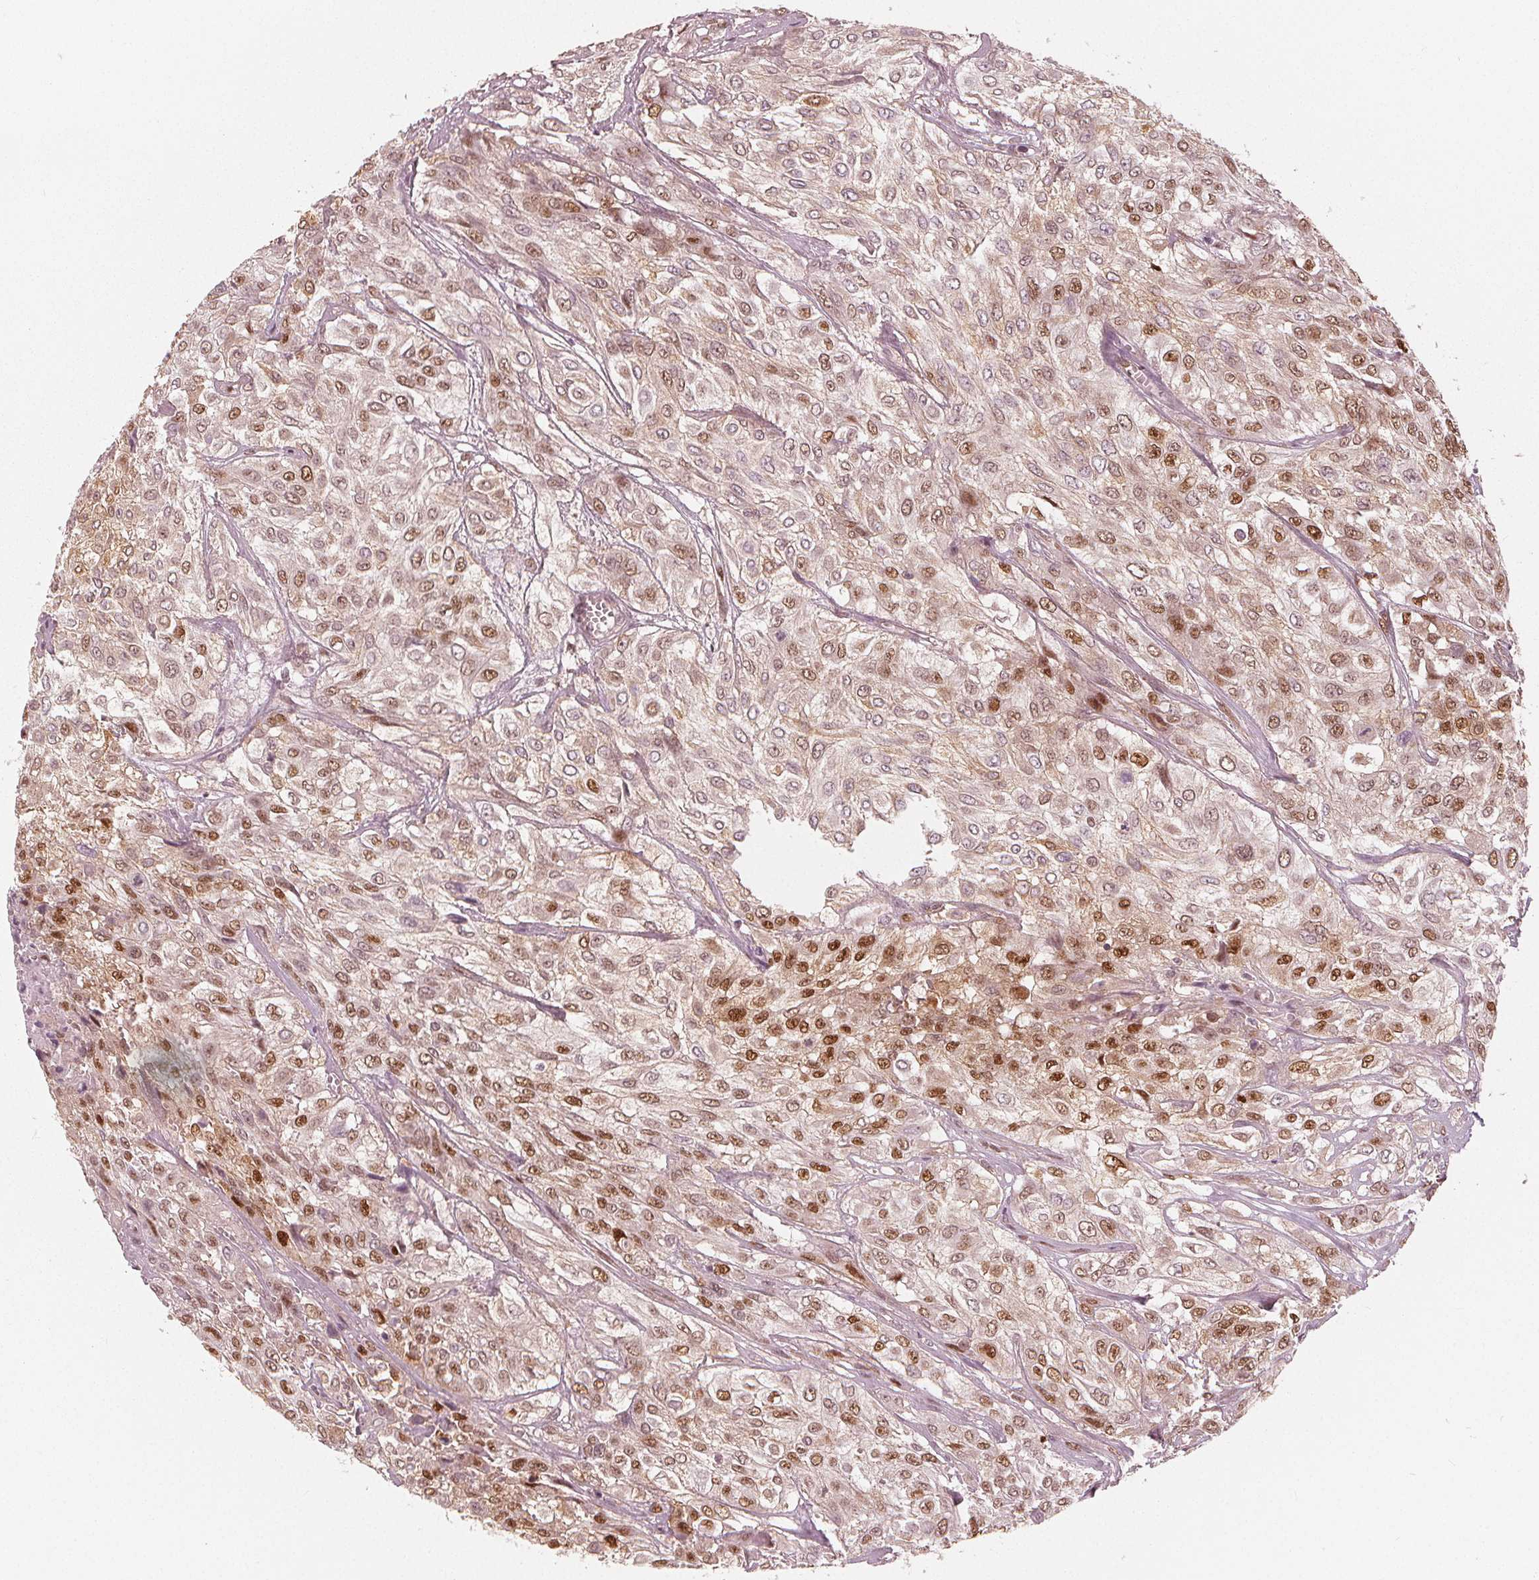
{"staining": {"intensity": "moderate", "quantity": "25%-75%", "location": "nuclear"}, "tissue": "urothelial cancer", "cell_type": "Tumor cells", "image_type": "cancer", "snomed": [{"axis": "morphology", "description": "Urothelial carcinoma, High grade"}, {"axis": "topography", "description": "Urinary bladder"}], "caption": "Protein analysis of high-grade urothelial carcinoma tissue shows moderate nuclear positivity in about 25%-75% of tumor cells.", "gene": "SQSTM1", "patient": {"sex": "male", "age": 57}}